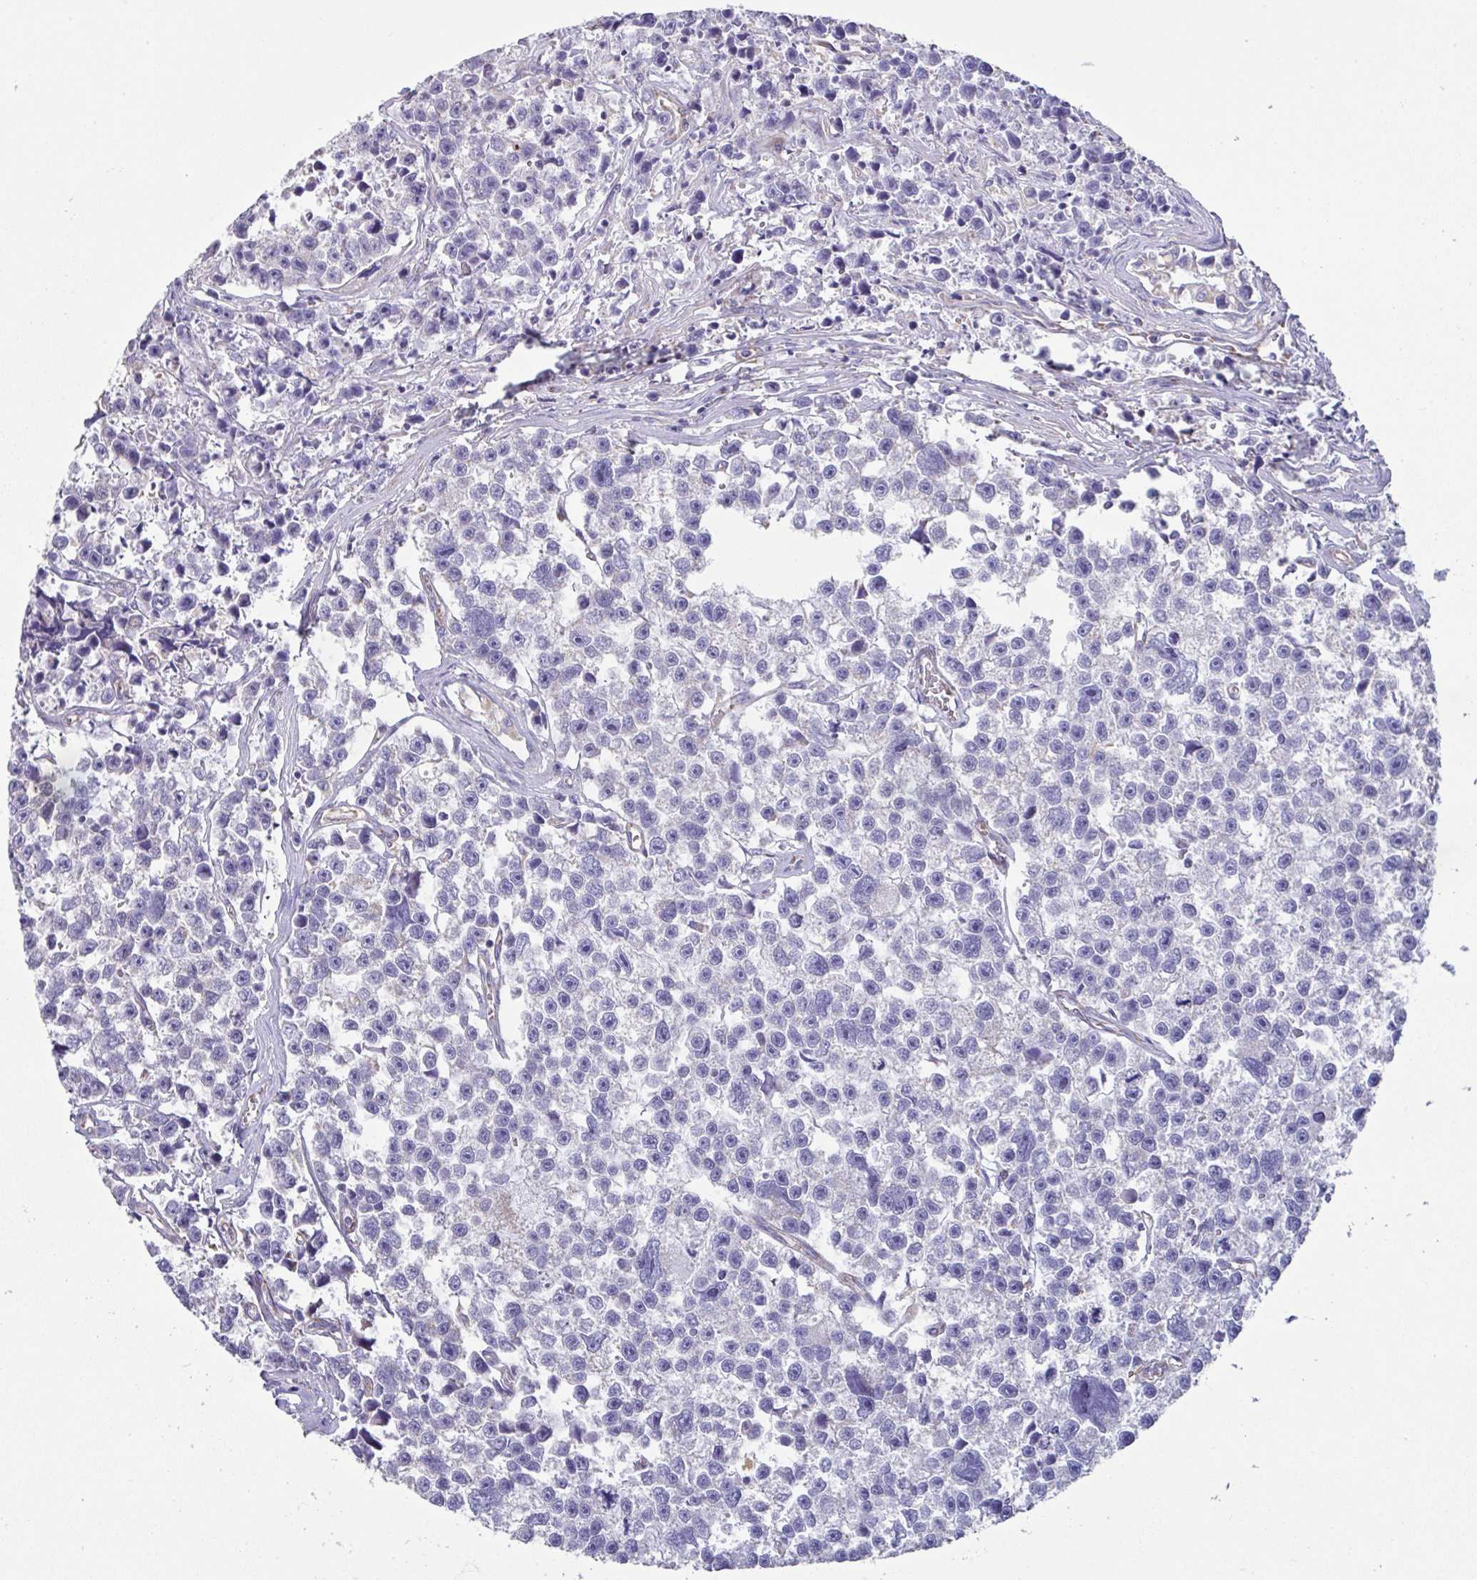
{"staining": {"intensity": "negative", "quantity": "none", "location": "none"}, "tissue": "testis cancer", "cell_type": "Tumor cells", "image_type": "cancer", "snomed": [{"axis": "morphology", "description": "Seminoma, NOS"}, {"axis": "topography", "description": "Testis"}], "caption": "The image shows no significant positivity in tumor cells of testis cancer (seminoma). (DAB immunohistochemistry, high magnification).", "gene": "DOK7", "patient": {"sex": "male", "age": 26}}